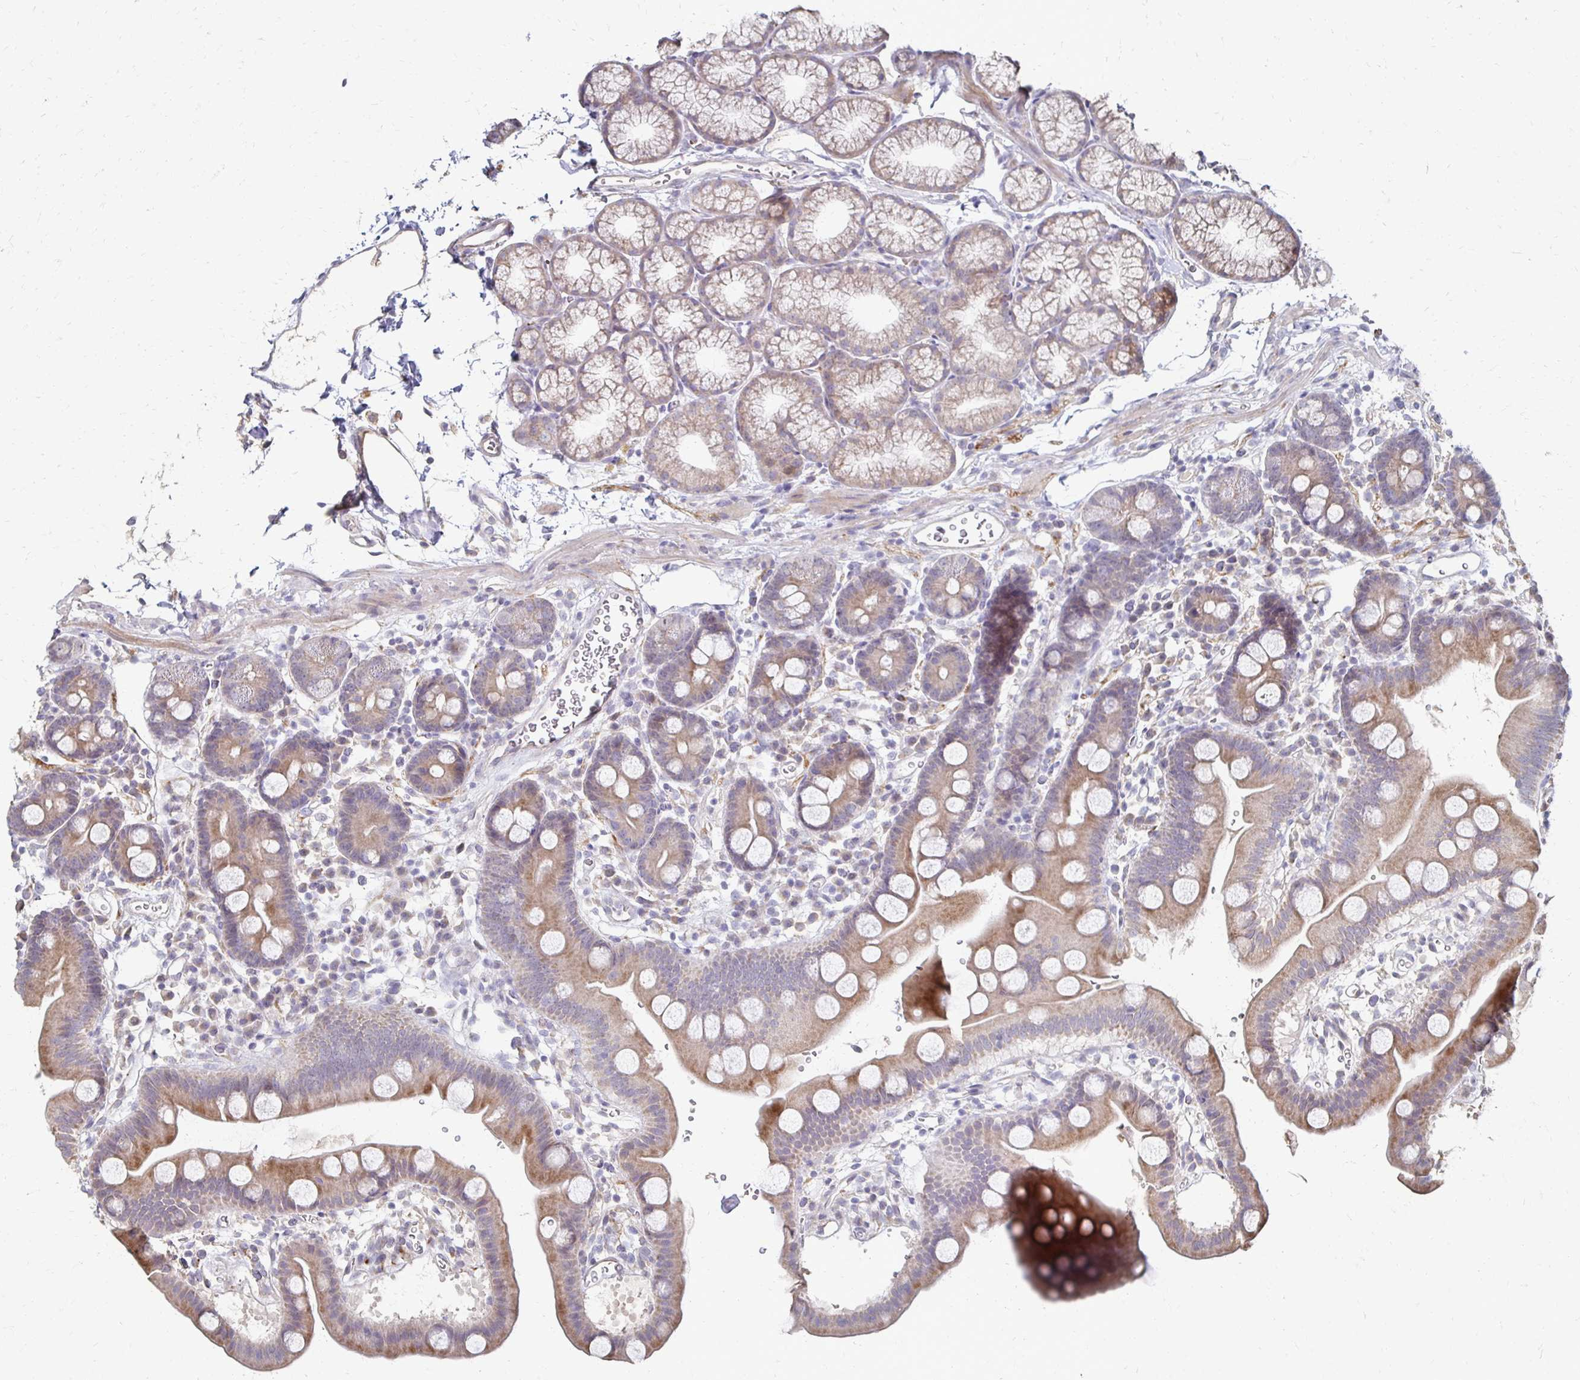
{"staining": {"intensity": "moderate", "quantity": "25%-75%", "location": "cytoplasmic/membranous"}, "tissue": "duodenum", "cell_type": "Glandular cells", "image_type": "normal", "snomed": [{"axis": "morphology", "description": "Normal tissue, NOS"}, {"axis": "topography", "description": "Duodenum"}], "caption": "Immunohistochemistry (IHC) image of normal duodenum: human duodenum stained using immunohistochemistry displays medium levels of moderate protein expression localized specifically in the cytoplasmic/membranous of glandular cells, appearing as a cytoplasmic/membranous brown color.", "gene": "ZNF727", "patient": {"sex": "male", "age": 59}}